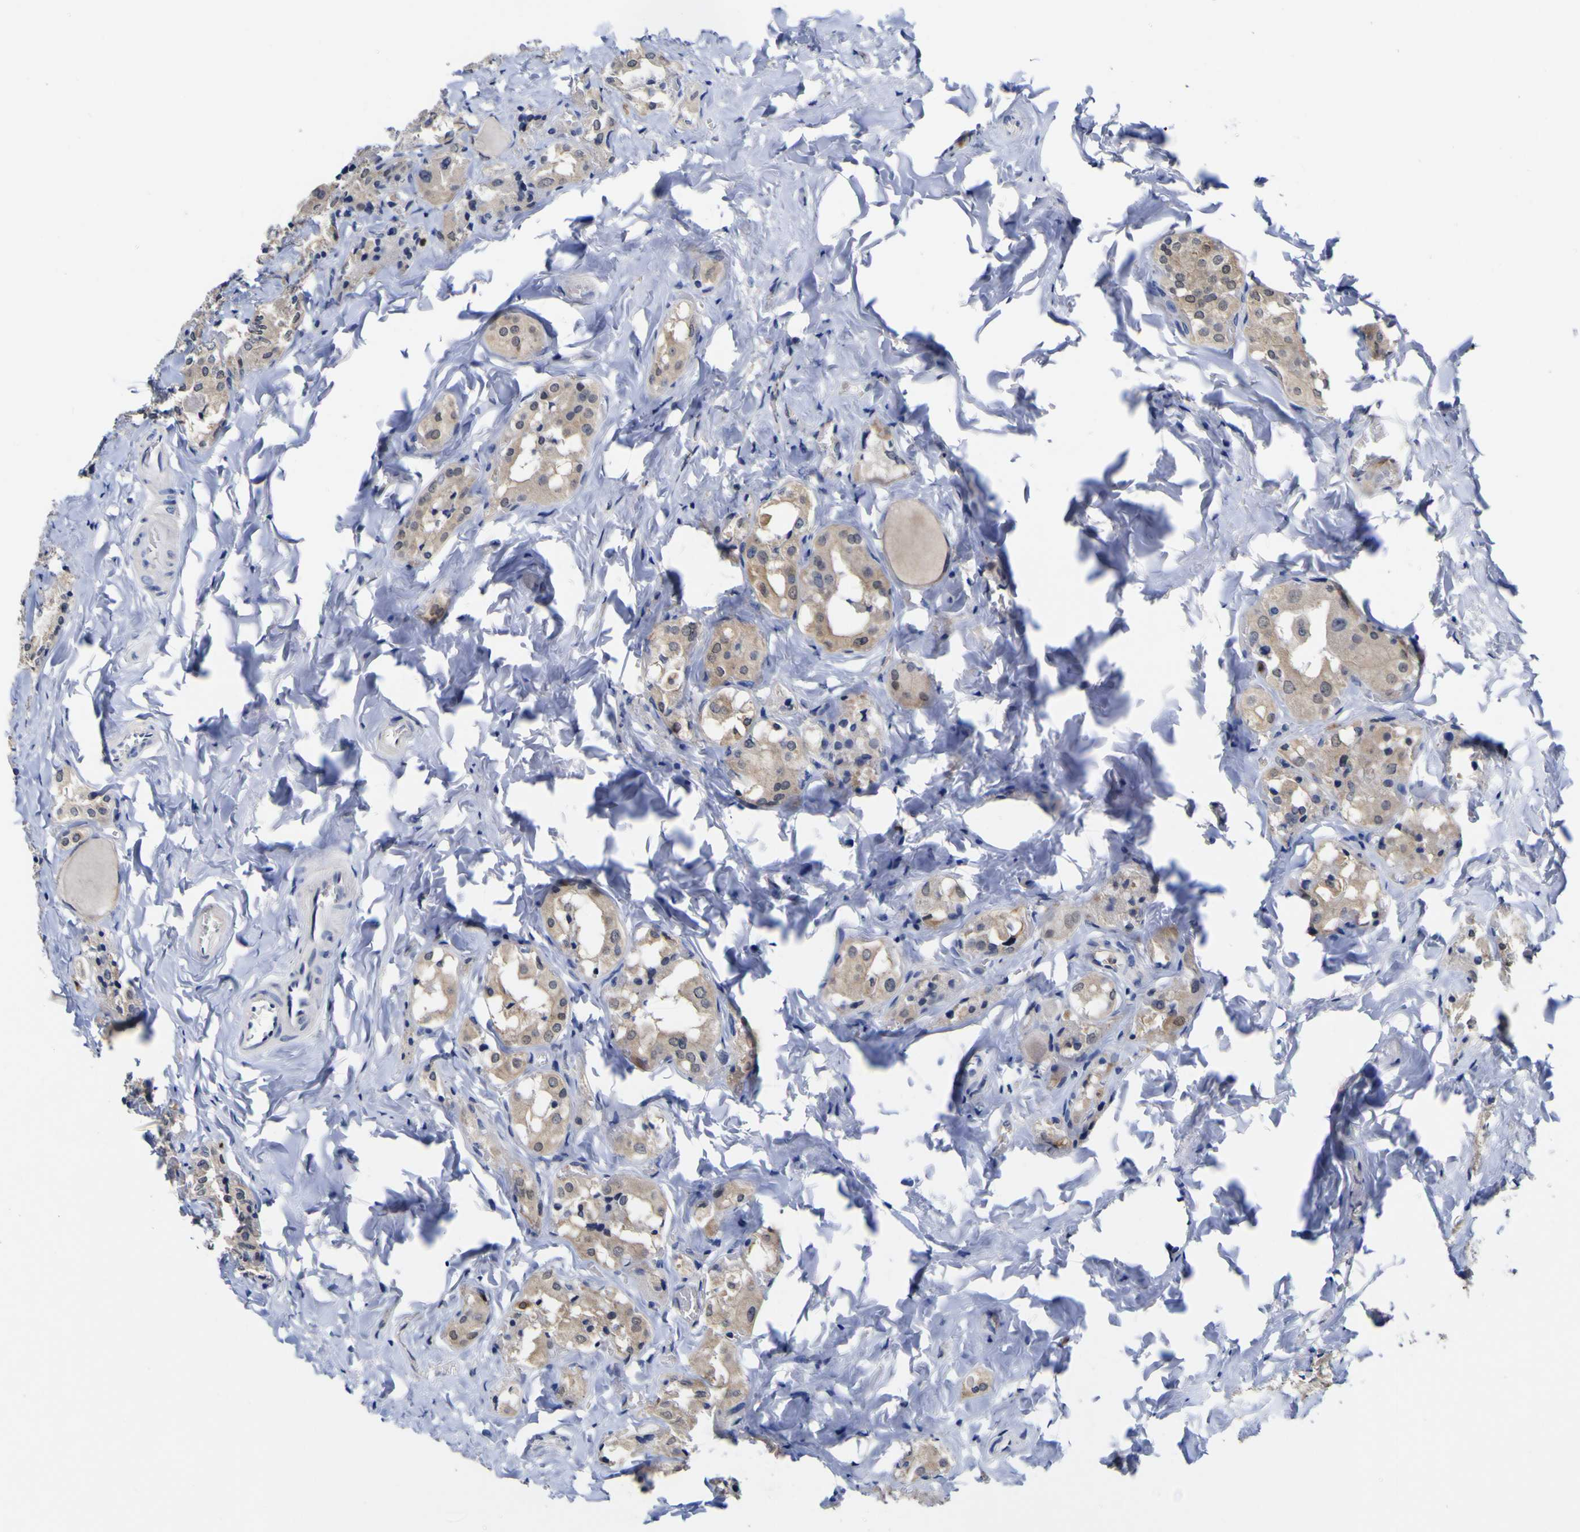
{"staining": {"intensity": "weak", "quantity": "<25%", "location": "cytoplasmic/membranous"}, "tissue": "parathyroid gland", "cell_type": "Glandular cells", "image_type": "normal", "snomed": [{"axis": "morphology", "description": "Normal tissue, NOS"}, {"axis": "morphology", "description": "Atrophy, NOS"}, {"axis": "topography", "description": "Parathyroid gland"}], "caption": "Parathyroid gland was stained to show a protein in brown. There is no significant staining in glandular cells. (DAB IHC visualized using brightfield microscopy, high magnification).", "gene": "CASP6", "patient": {"sex": "female", "age": 54}}